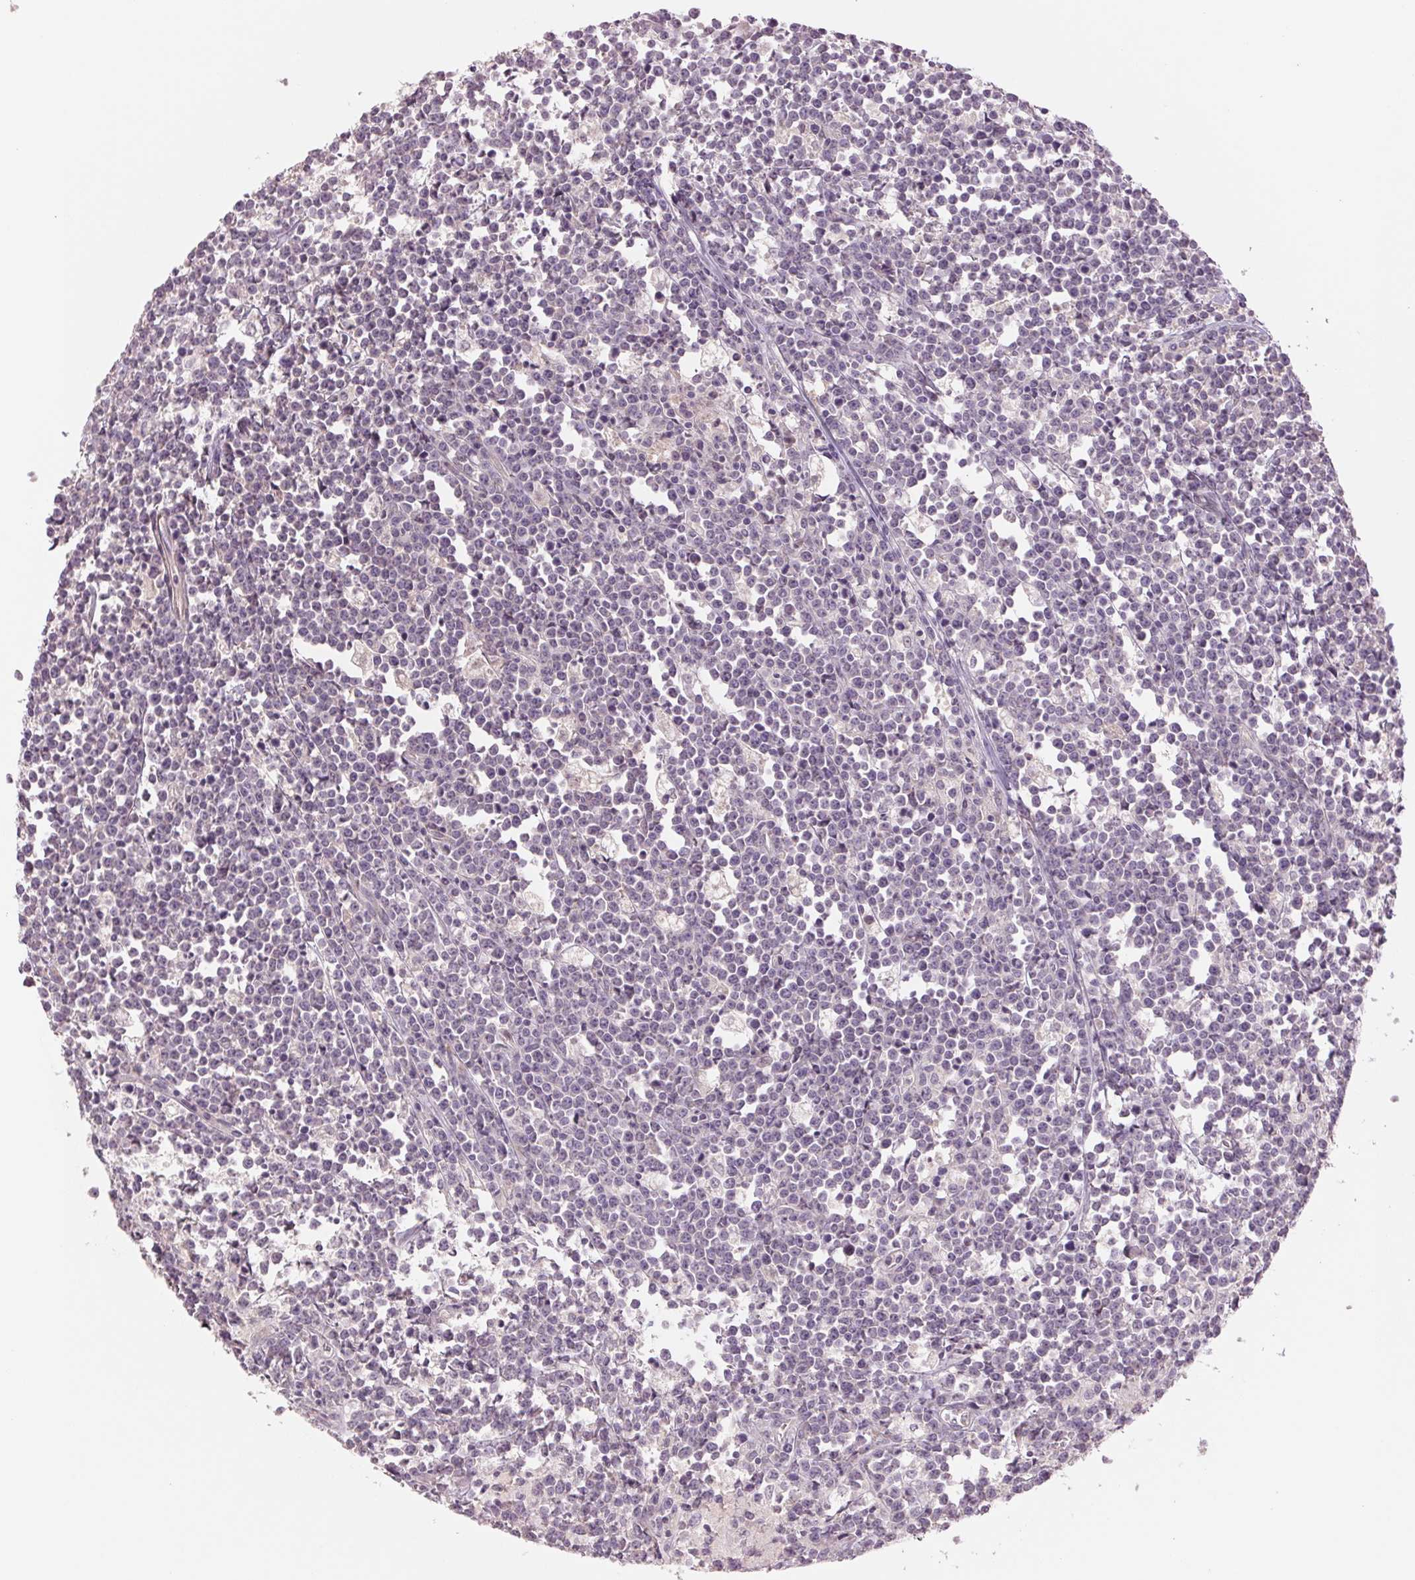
{"staining": {"intensity": "negative", "quantity": "none", "location": "none"}, "tissue": "lymphoma", "cell_type": "Tumor cells", "image_type": "cancer", "snomed": [{"axis": "morphology", "description": "Malignant lymphoma, non-Hodgkin's type, High grade"}, {"axis": "topography", "description": "Small intestine"}], "caption": "Immunohistochemistry (IHC) histopathology image of malignant lymphoma, non-Hodgkin's type (high-grade) stained for a protein (brown), which demonstrates no staining in tumor cells.", "gene": "PPIA", "patient": {"sex": "female", "age": 56}}